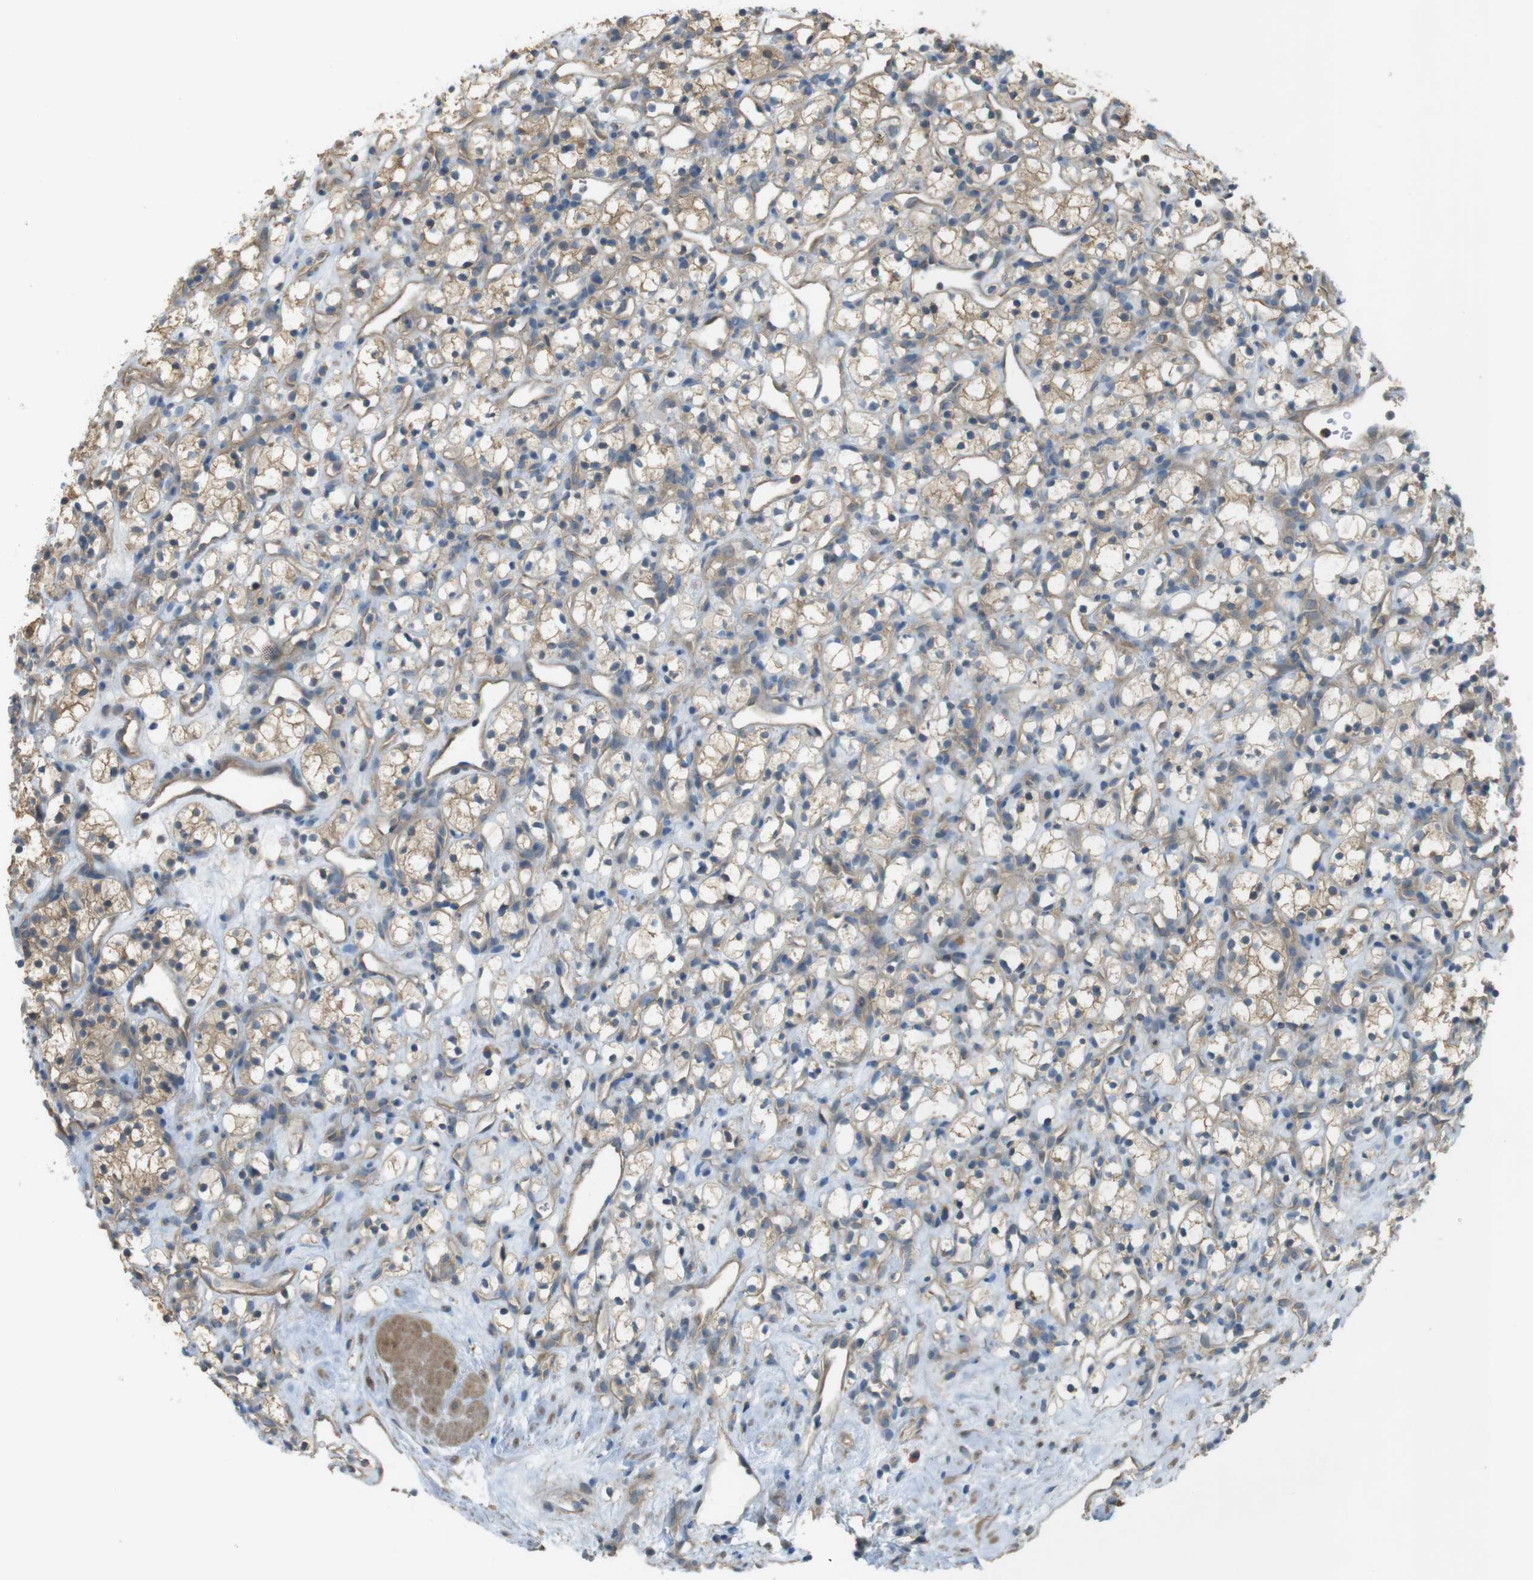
{"staining": {"intensity": "weak", "quantity": ">75%", "location": "cytoplasmic/membranous"}, "tissue": "renal cancer", "cell_type": "Tumor cells", "image_type": "cancer", "snomed": [{"axis": "morphology", "description": "Adenocarcinoma, NOS"}, {"axis": "topography", "description": "Kidney"}], "caption": "There is low levels of weak cytoplasmic/membranous expression in tumor cells of adenocarcinoma (renal), as demonstrated by immunohistochemical staining (brown color).", "gene": "ZDHHC20", "patient": {"sex": "female", "age": 60}}